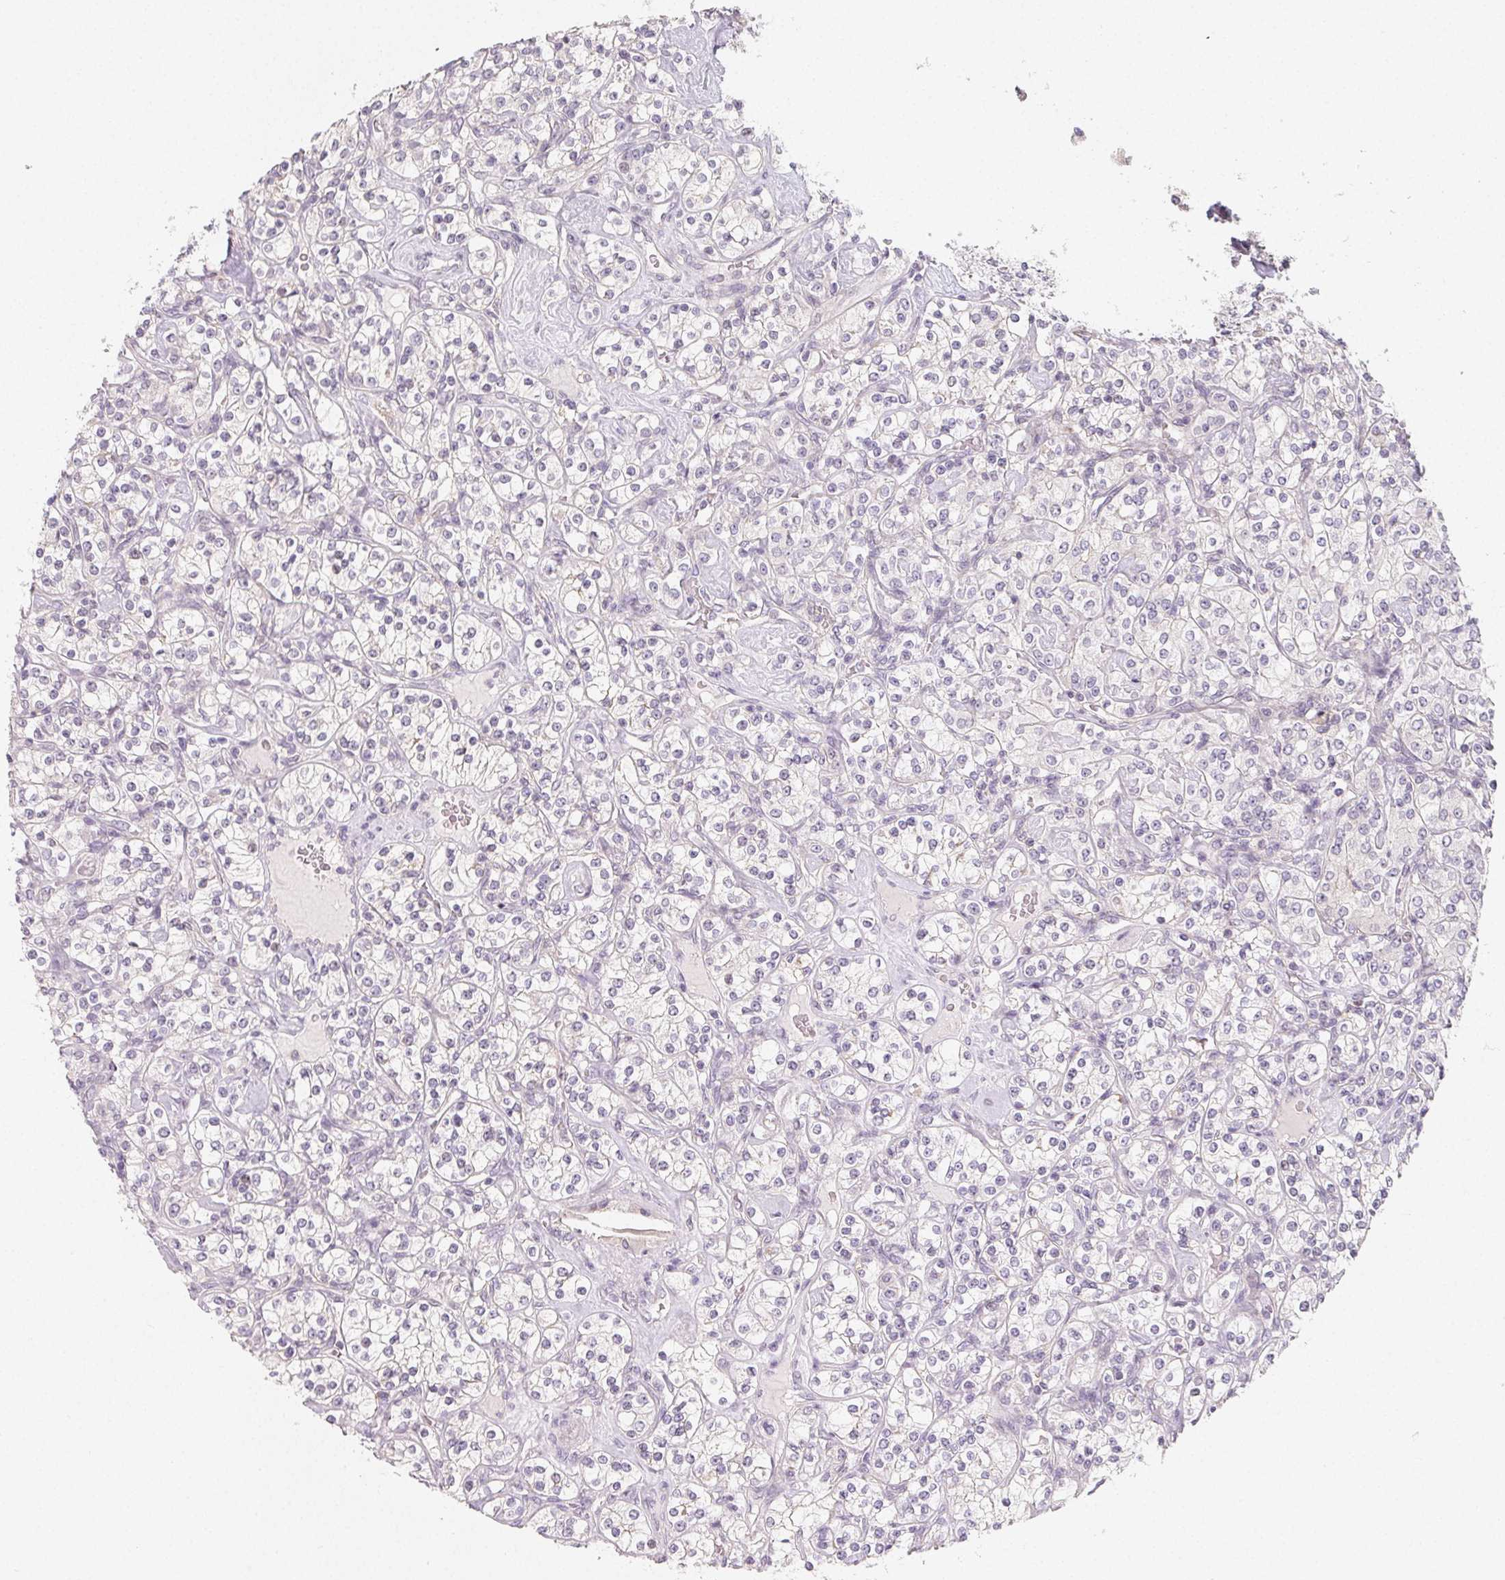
{"staining": {"intensity": "negative", "quantity": "none", "location": "none"}, "tissue": "renal cancer", "cell_type": "Tumor cells", "image_type": "cancer", "snomed": [{"axis": "morphology", "description": "Adenocarcinoma, NOS"}, {"axis": "topography", "description": "Kidney"}], "caption": "This is an immunohistochemistry micrograph of human renal cancer. There is no expression in tumor cells.", "gene": "LRRC23", "patient": {"sex": "male", "age": 77}}